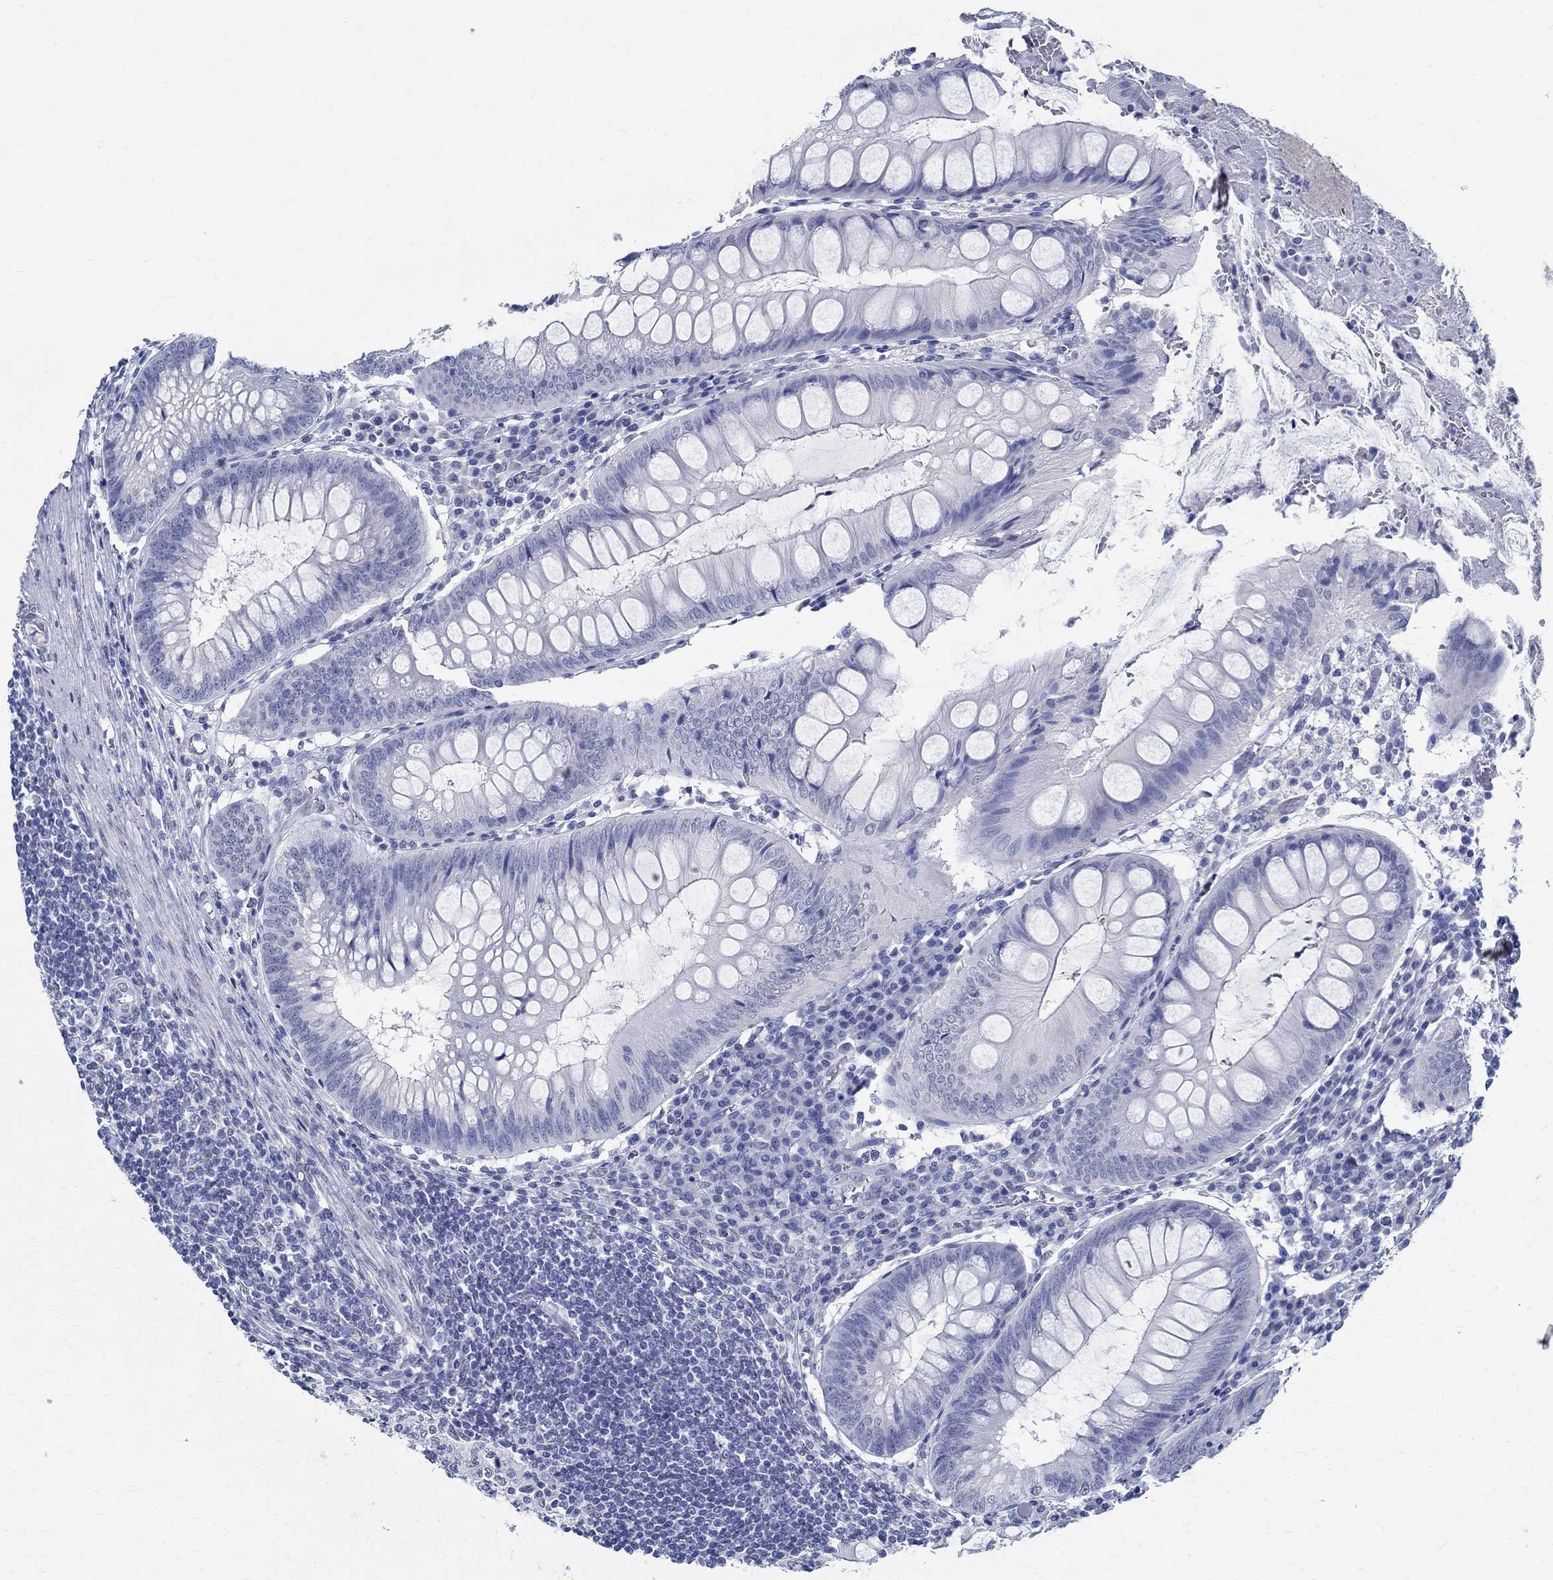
{"staining": {"intensity": "negative", "quantity": "none", "location": "none"}, "tissue": "appendix", "cell_type": "Glandular cells", "image_type": "normal", "snomed": [{"axis": "morphology", "description": "Normal tissue, NOS"}, {"axis": "morphology", "description": "Inflammation, NOS"}, {"axis": "topography", "description": "Appendix"}], "caption": "Glandular cells are negative for protein expression in normal human appendix. Nuclei are stained in blue.", "gene": "TSPAN16", "patient": {"sex": "male", "age": 16}}